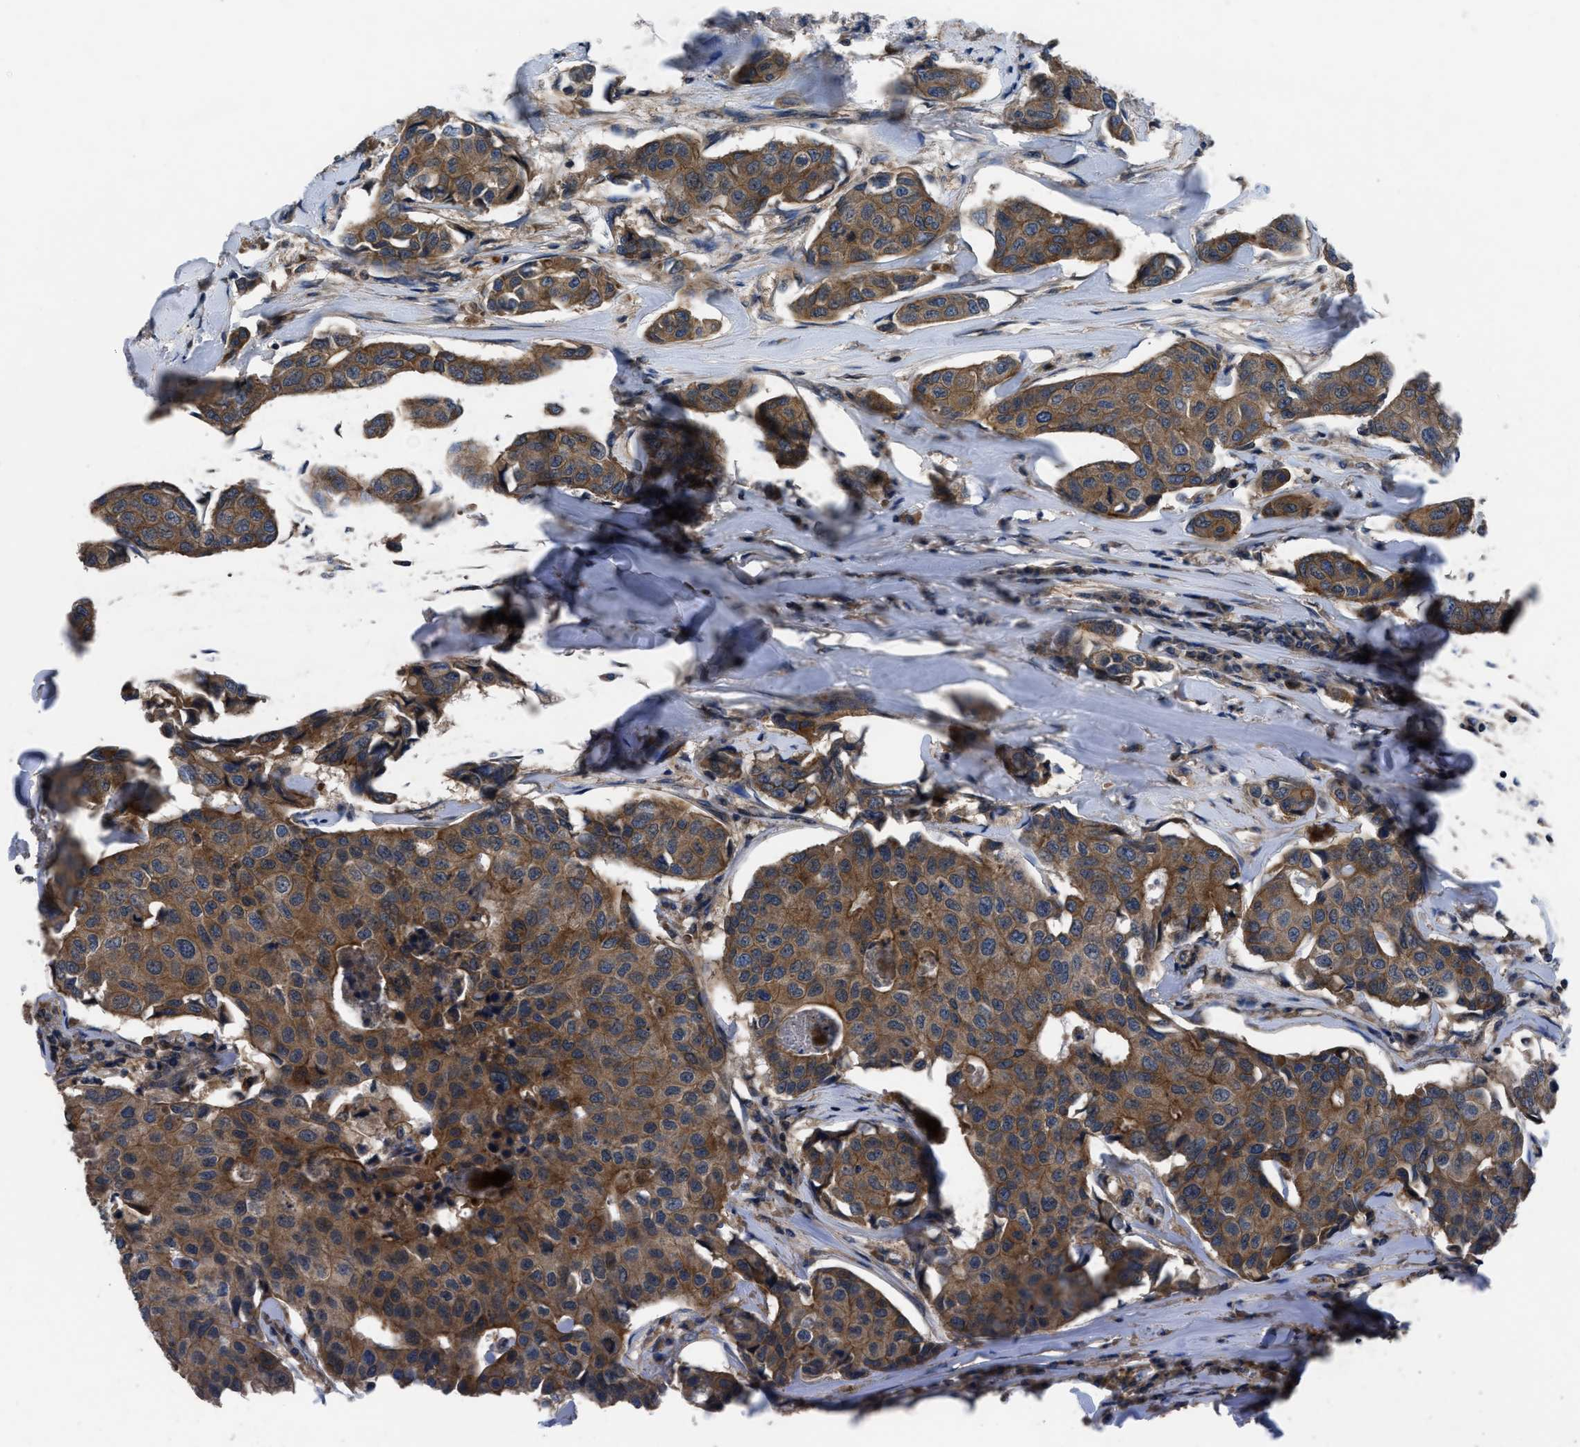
{"staining": {"intensity": "moderate", "quantity": ">75%", "location": "cytoplasmic/membranous"}, "tissue": "breast cancer", "cell_type": "Tumor cells", "image_type": "cancer", "snomed": [{"axis": "morphology", "description": "Duct carcinoma"}, {"axis": "topography", "description": "Breast"}], "caption": "This is an image of immunohistochemistry (IHC) staining of breast cancer (intraductal carcinoma), which shows moderate expression in the cytoplasmic/membranous of tumor cells.", "gene": "USP25", "patient": {"sex": "female", "age": 80}}